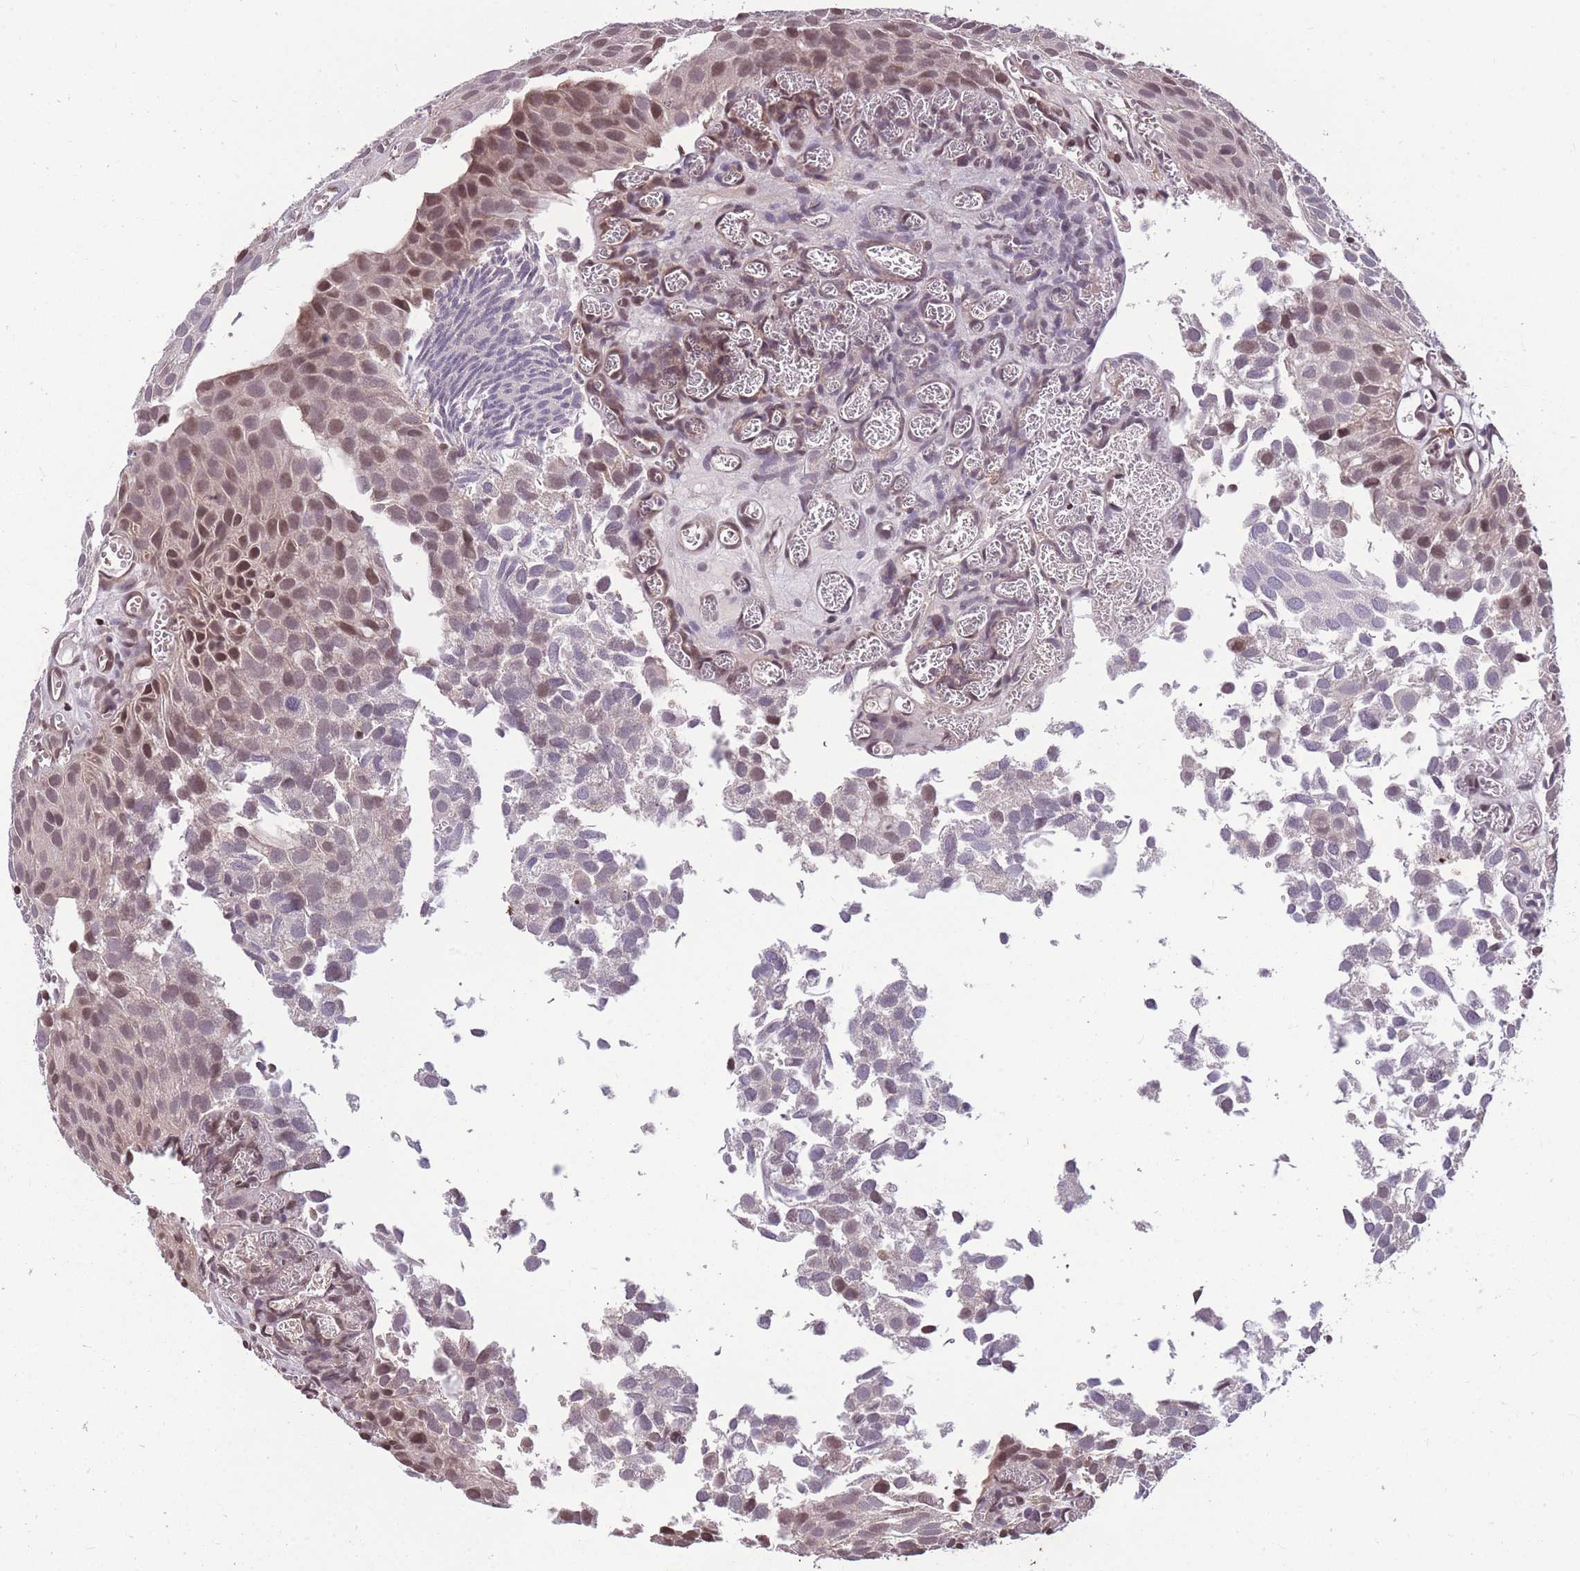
{"staining": {"intensity": "moderate", "quantity": "<25%", "location": "nuclear"}, "tissue": "urothelial cancer", "cell_type": "Tumor cells", "image_type": "cancer", "snomed": [{"axis": "morphology", "description": "Urothelial carcinoma, Low grade"}, {"axis": "topography", "description": "Urinary bladder"}], "caption": "Immunohistochemical staining of urothelial cancer demonstrates low levels of moderate nuclear protein expression in about <25% of tumor cells.", "gene": "GGT5", "patient": {"sex": "male", "age": 88}}